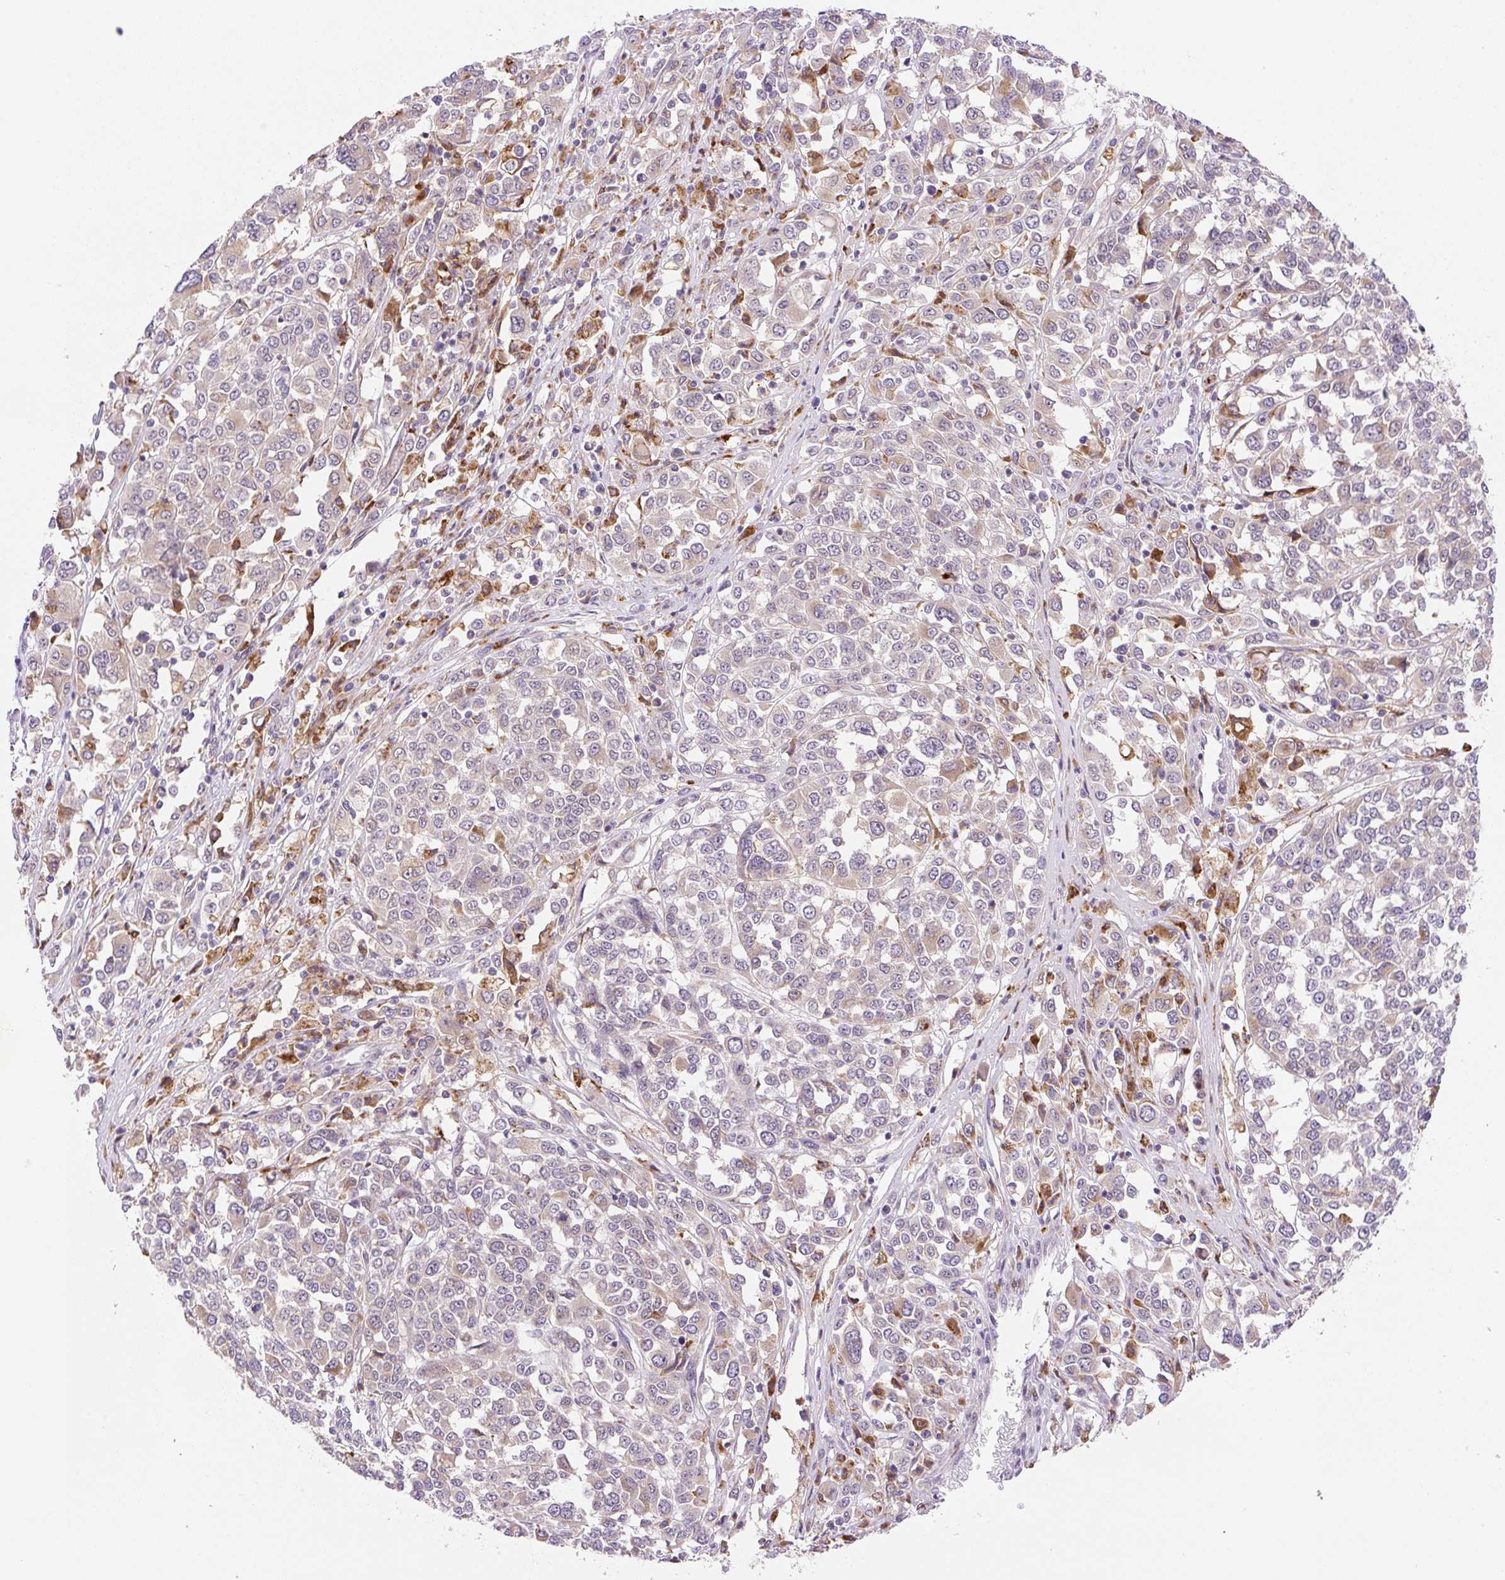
{"staining": {"intensity": "moderate", "quantity": "<25%", "location": "cytoplasmic/membranous"}, "tissue": "melanoma", "cell_type": "Tumor cells", "image_type": "cancer", "snomed": [{"axis": "morphology", "description": "Malignant melanoma, Metastatic site"}, {"axis": "topography", "description": "Lymph node"}], "caption": "IHC histopathology image of neoplastic tissue: malignant melanoma (metastatic site) stained using immunohistochemistry (IHC) reveals low levels of moderate protein expression localized specifically in the cytoplasmic/membranous of tumor cells, appearing as a cytoplasmic/membranous brown color.", "gene": "CEBPZOS", "patient": {"sex": "male", "age": 44}}